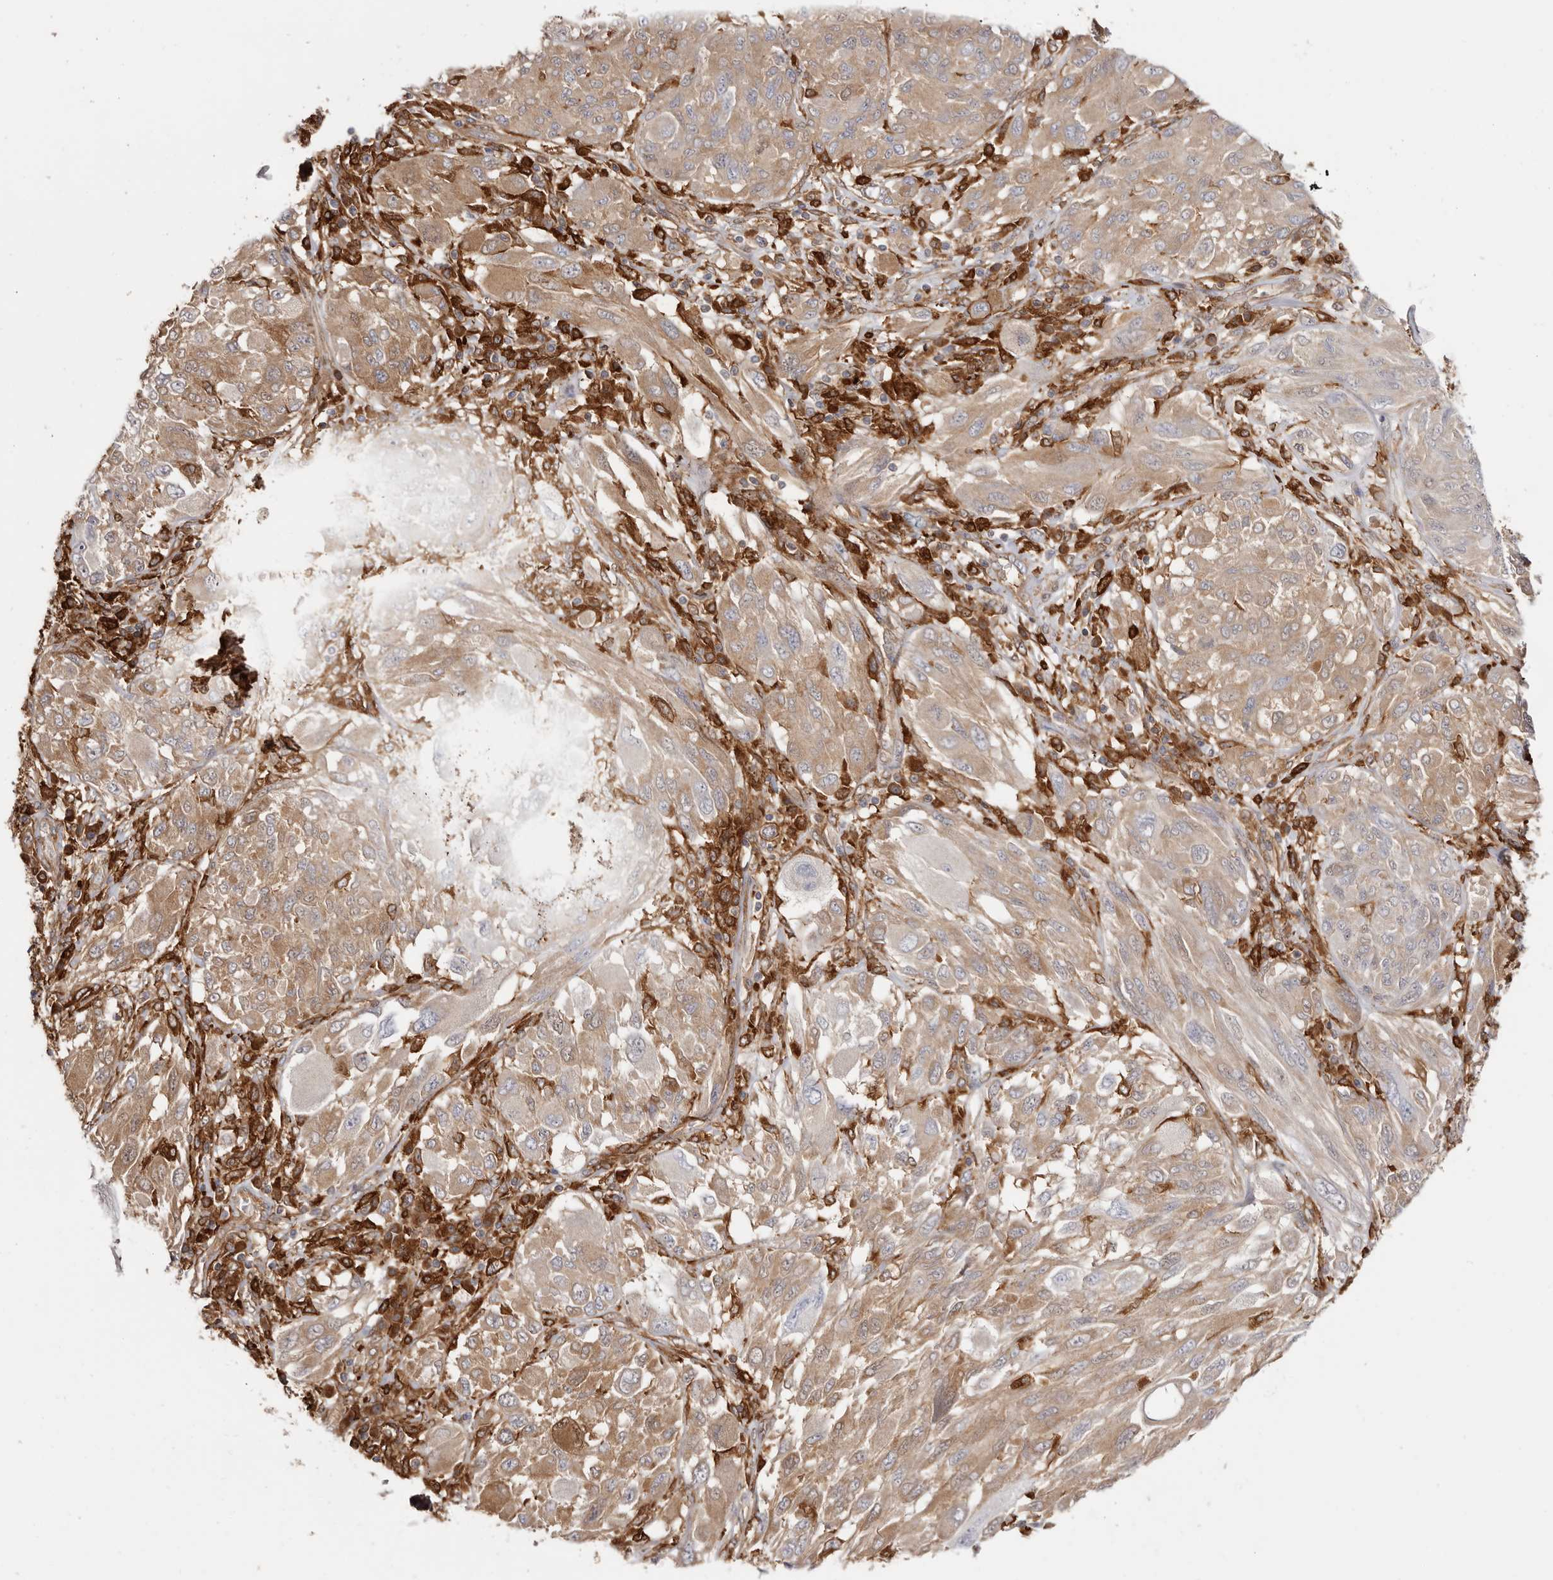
{"staining": {"intensity": "weak", "quantity": ">75%", "location": "cytoplasmic/membranous"}, "tissue": "melanoma", "cell_type": "Tumor cells", "image_type": "cancer", "snomed": [{"axis": "morphology", "description": "Malignant melanoma, NOS"}, {"axis": "topography", "description": "Skin"}], "caption": "Immunohistochemical staining of human malignant melanoma exhibits weak cytoplasmic/membranous protein expression in about >75% of tumor cells.", "gene": "LAP3", "patient": {"sex": "female", "age": 91}}